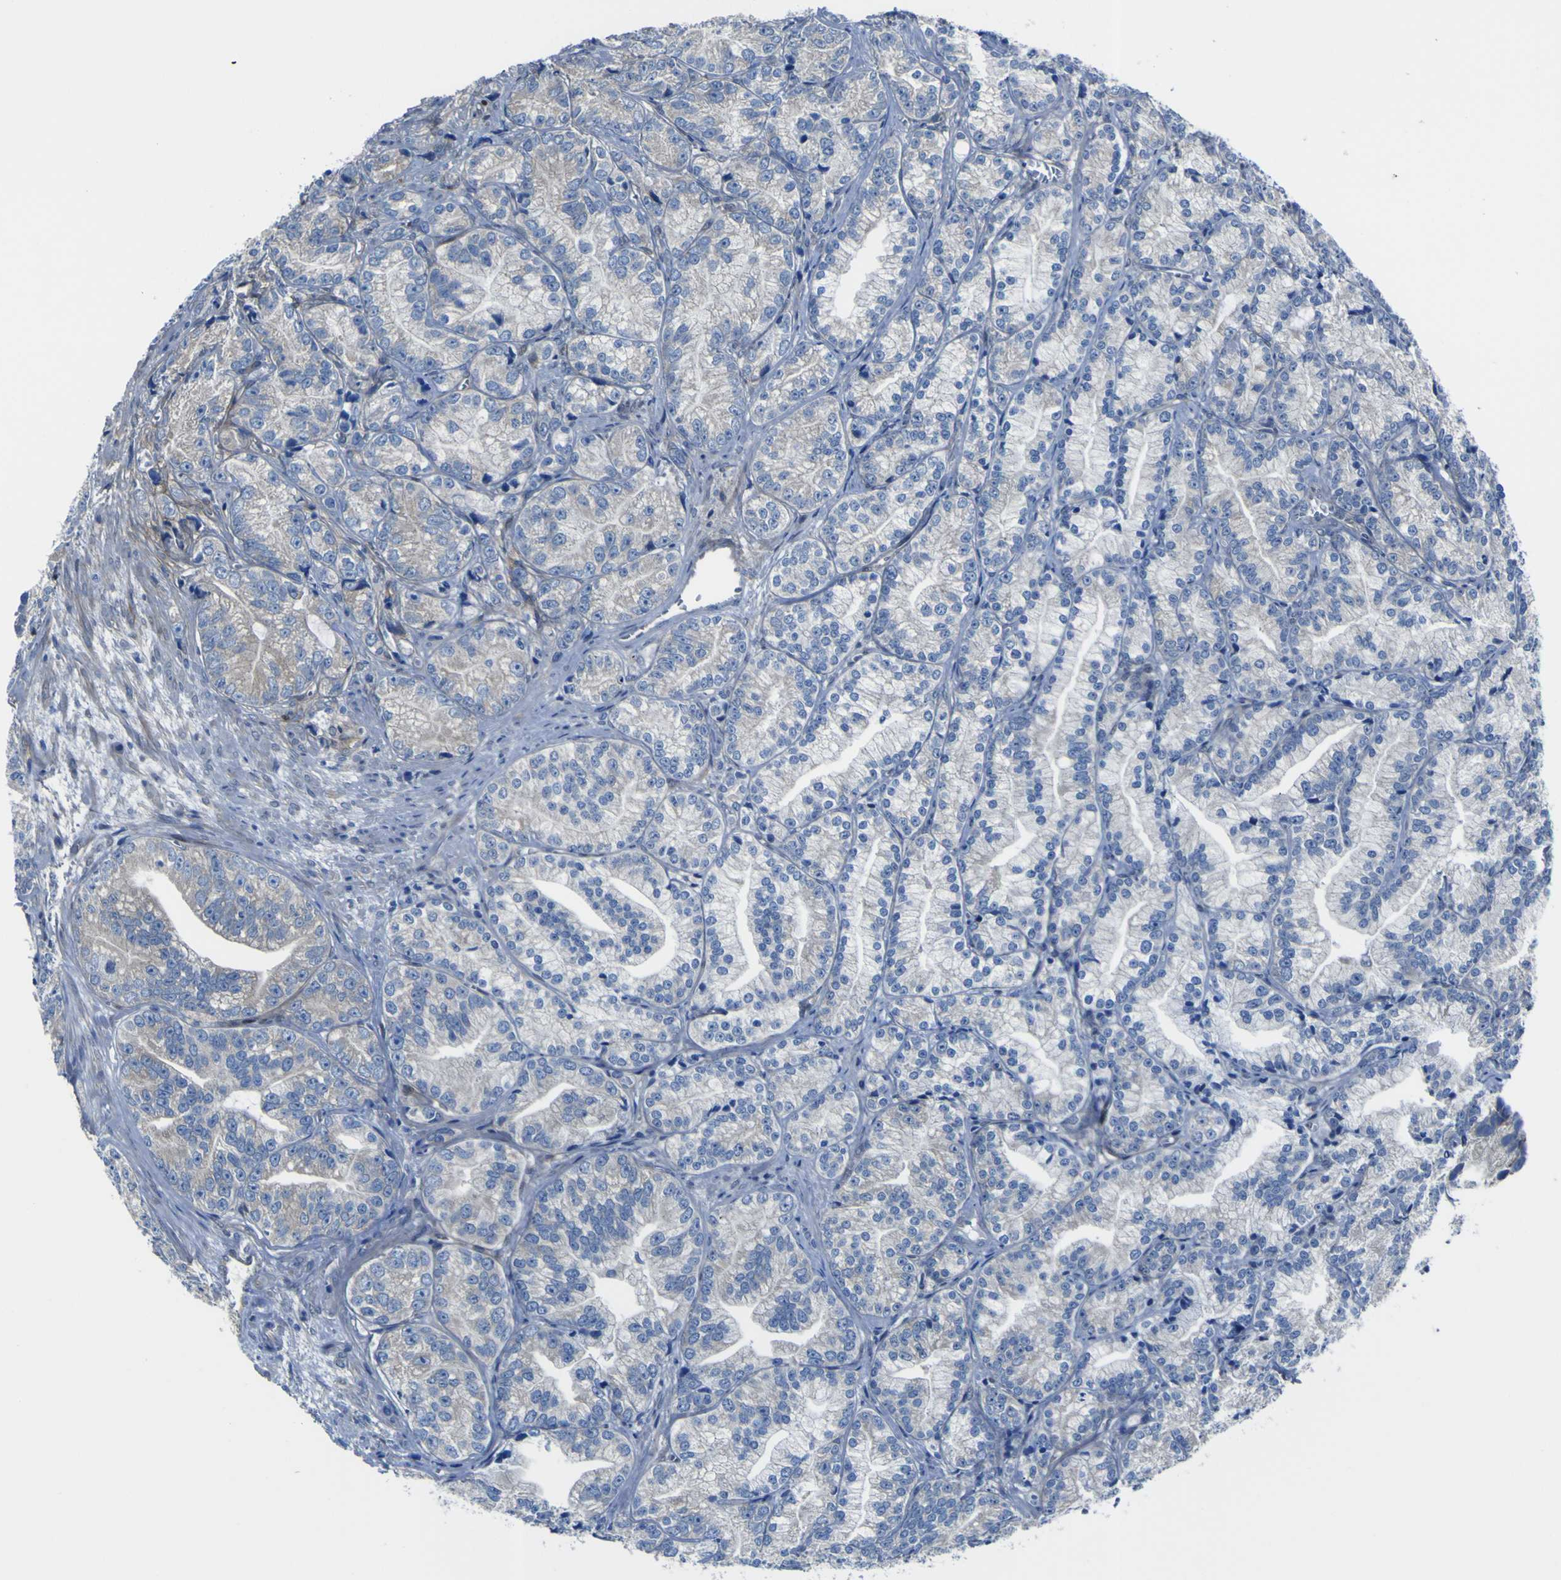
{"staining": {"intensity": "negative", "quantity": "none", "location": "none"}, "tissue": "prostate cancer", "cell_type": "Tumor cells", "image_type": "cancer", "snomed": [{"axis": "morphology", "description": "Adenocarcinoma, Low grade"}, {"axis": "topography", "description": "Prostate"}], "caption": "Protein analysis of prostate cancer demonstrates no significant staining in tumor cells.", "gene": "LRRN1", "patient": {"sex": "male", "age": 89}}